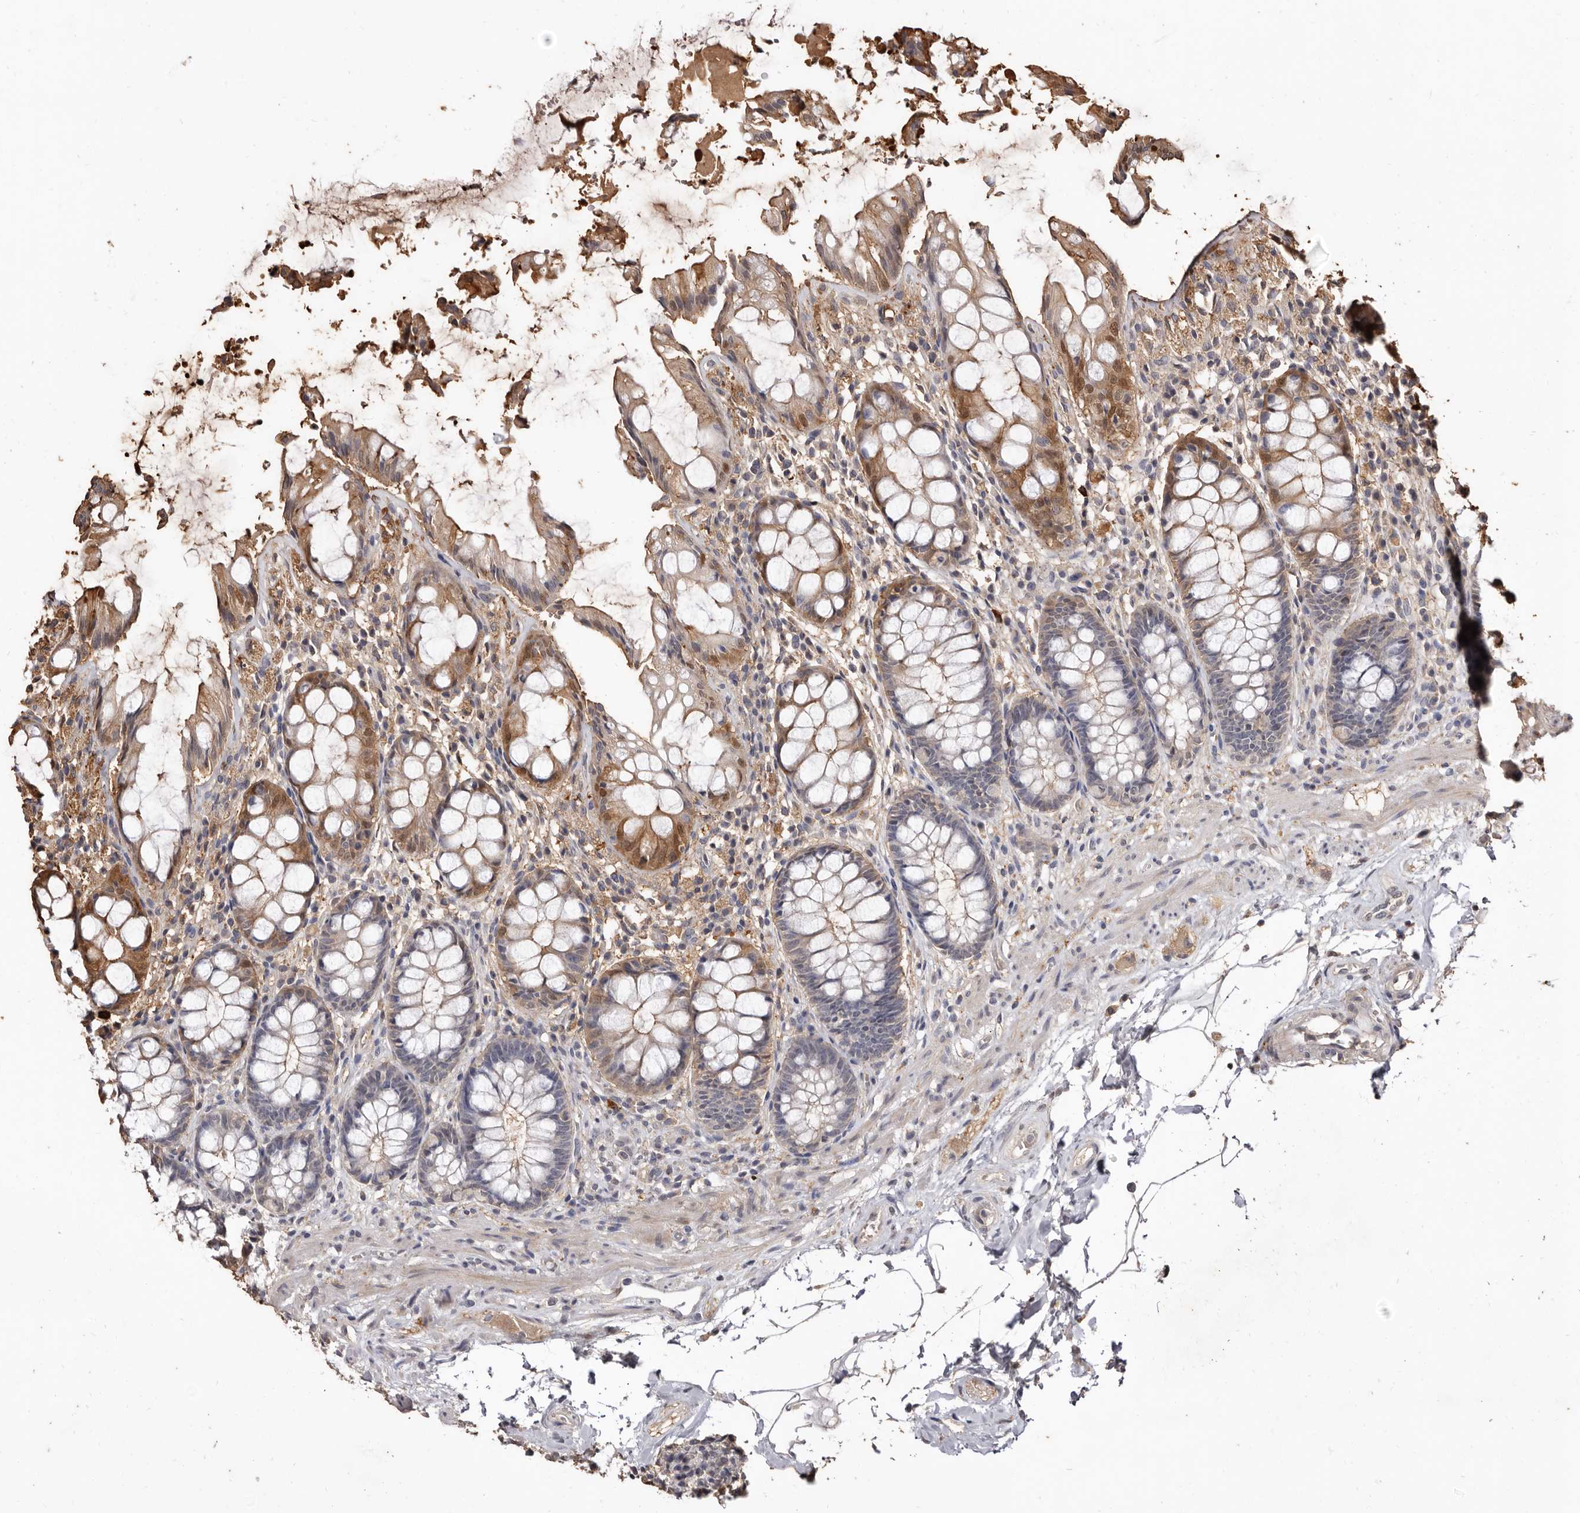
{"staining": {"intensity": "moderate", "quantity": "25%-75%", "location": "cytoplasmic/membranous"}, "tissue": "rectum", "cell_type": "Glandular cells", "image_type": "normal", "snomed": [{"axis": "morphology", "description": "Normal tissue, NOS"}, {"axis": "topography", "description": "Rectum"}], "caption": "Immunohistochemical staining of normal rectum displays medium levels of moderate cytoplasmic/membranous expression in about 25%-75% of glandular cells.", "gene": "INAVA", "patient": {"sex": "male", "age": 64}}